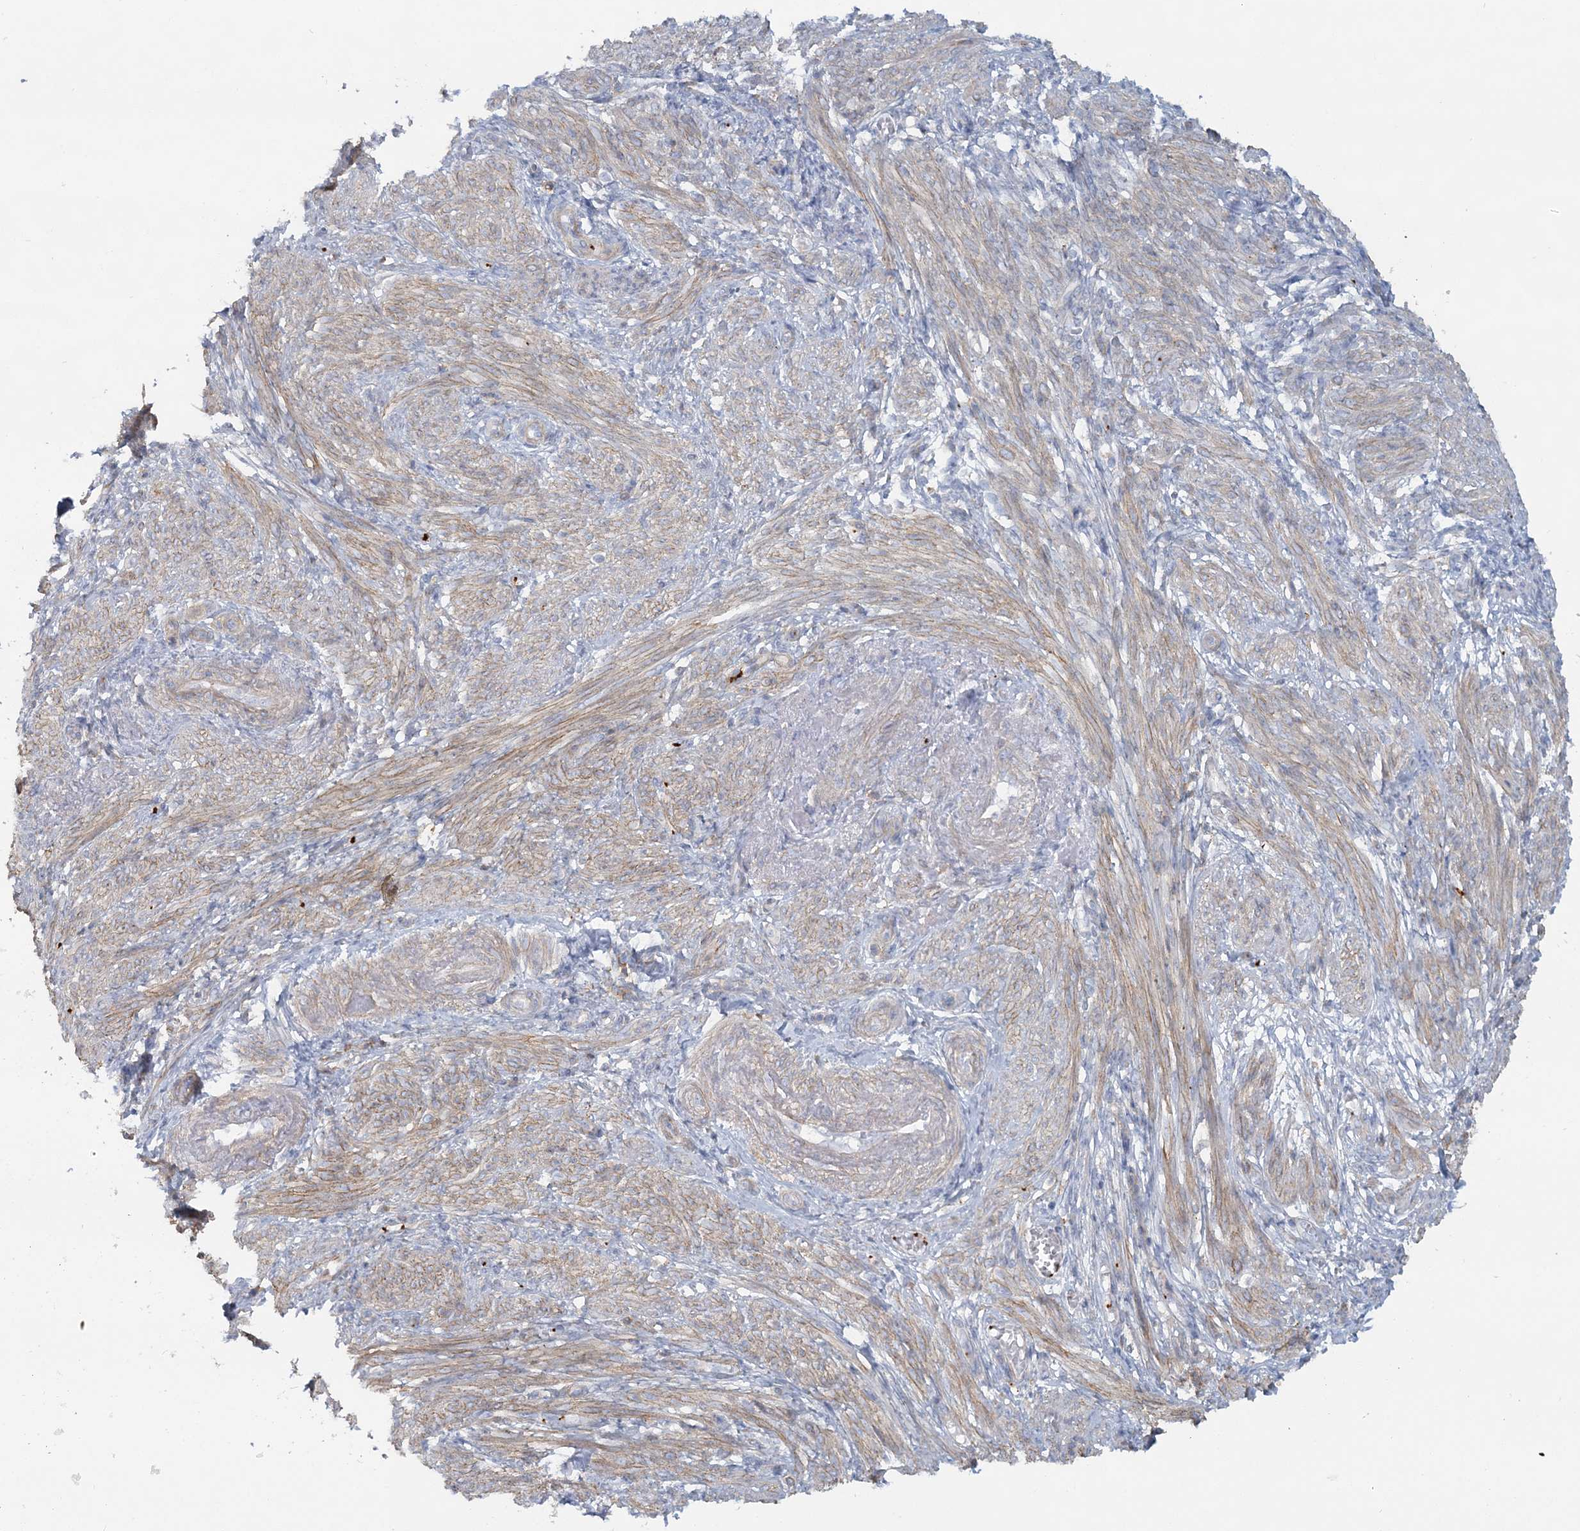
{"staining": {"intensity": "moderate", "quantity": ">75%", "location": "cytoplasmic/membranous"}, "tissue": "smooth muscle", "cell_type": "Smooth muscle cells", "image_type": "normal", "snomed": [{"axis": "morphology", "description": "Normal tissue, NOS"}, {"axis": "topography", "description": "Smooth muscle"}], "caption": "Smooth muscle was stained to show a protein in brown. There is medium levels of moderate cytoplasmic/membranous staining in approximately >75% of smooth muscle cells. Immunohistochemistry (ihc) stains the protein of interest in brown and the nuclei are stained blue.", "gene": "CUEDC2", "patient": {"sex": "female", "age": 39}}